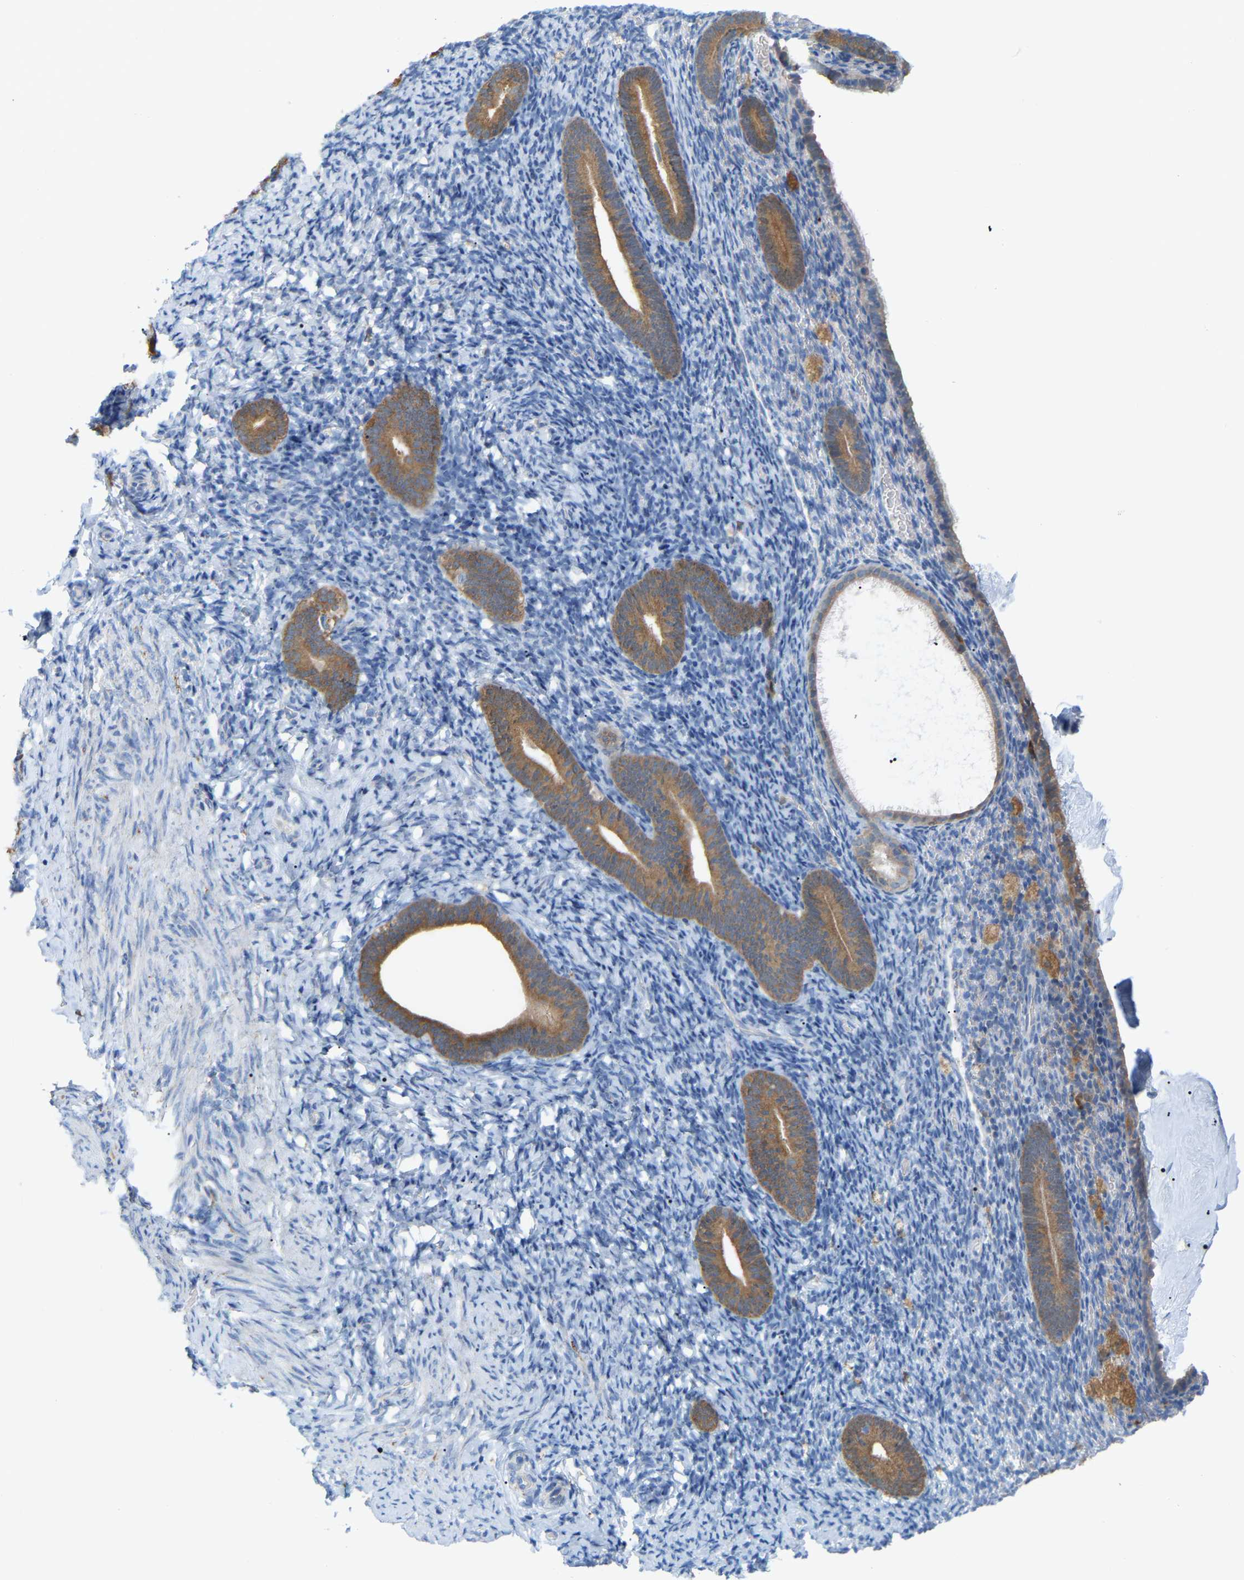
{"staining": {"intensity": "negative", "quantity": "none", "location": "none"}, "tissue": "endometrium", "cell_type": "Cells in endometrial stroma", "image_type": "normal", "snomed": [{"axis": "morphology", "description": "Normal tissue, NOS"}, {"axis": "topography", "description": "Endometrium"}], "caption": "Cells in endometrial stroma show no significant expression in benign endometrium. (DAB (3,3'-diaminobenzidine) IHC visualized using brightfield microscopy, high magnification).", "gene": "CROT", "patient": {"sex": "female", "age": 51}}